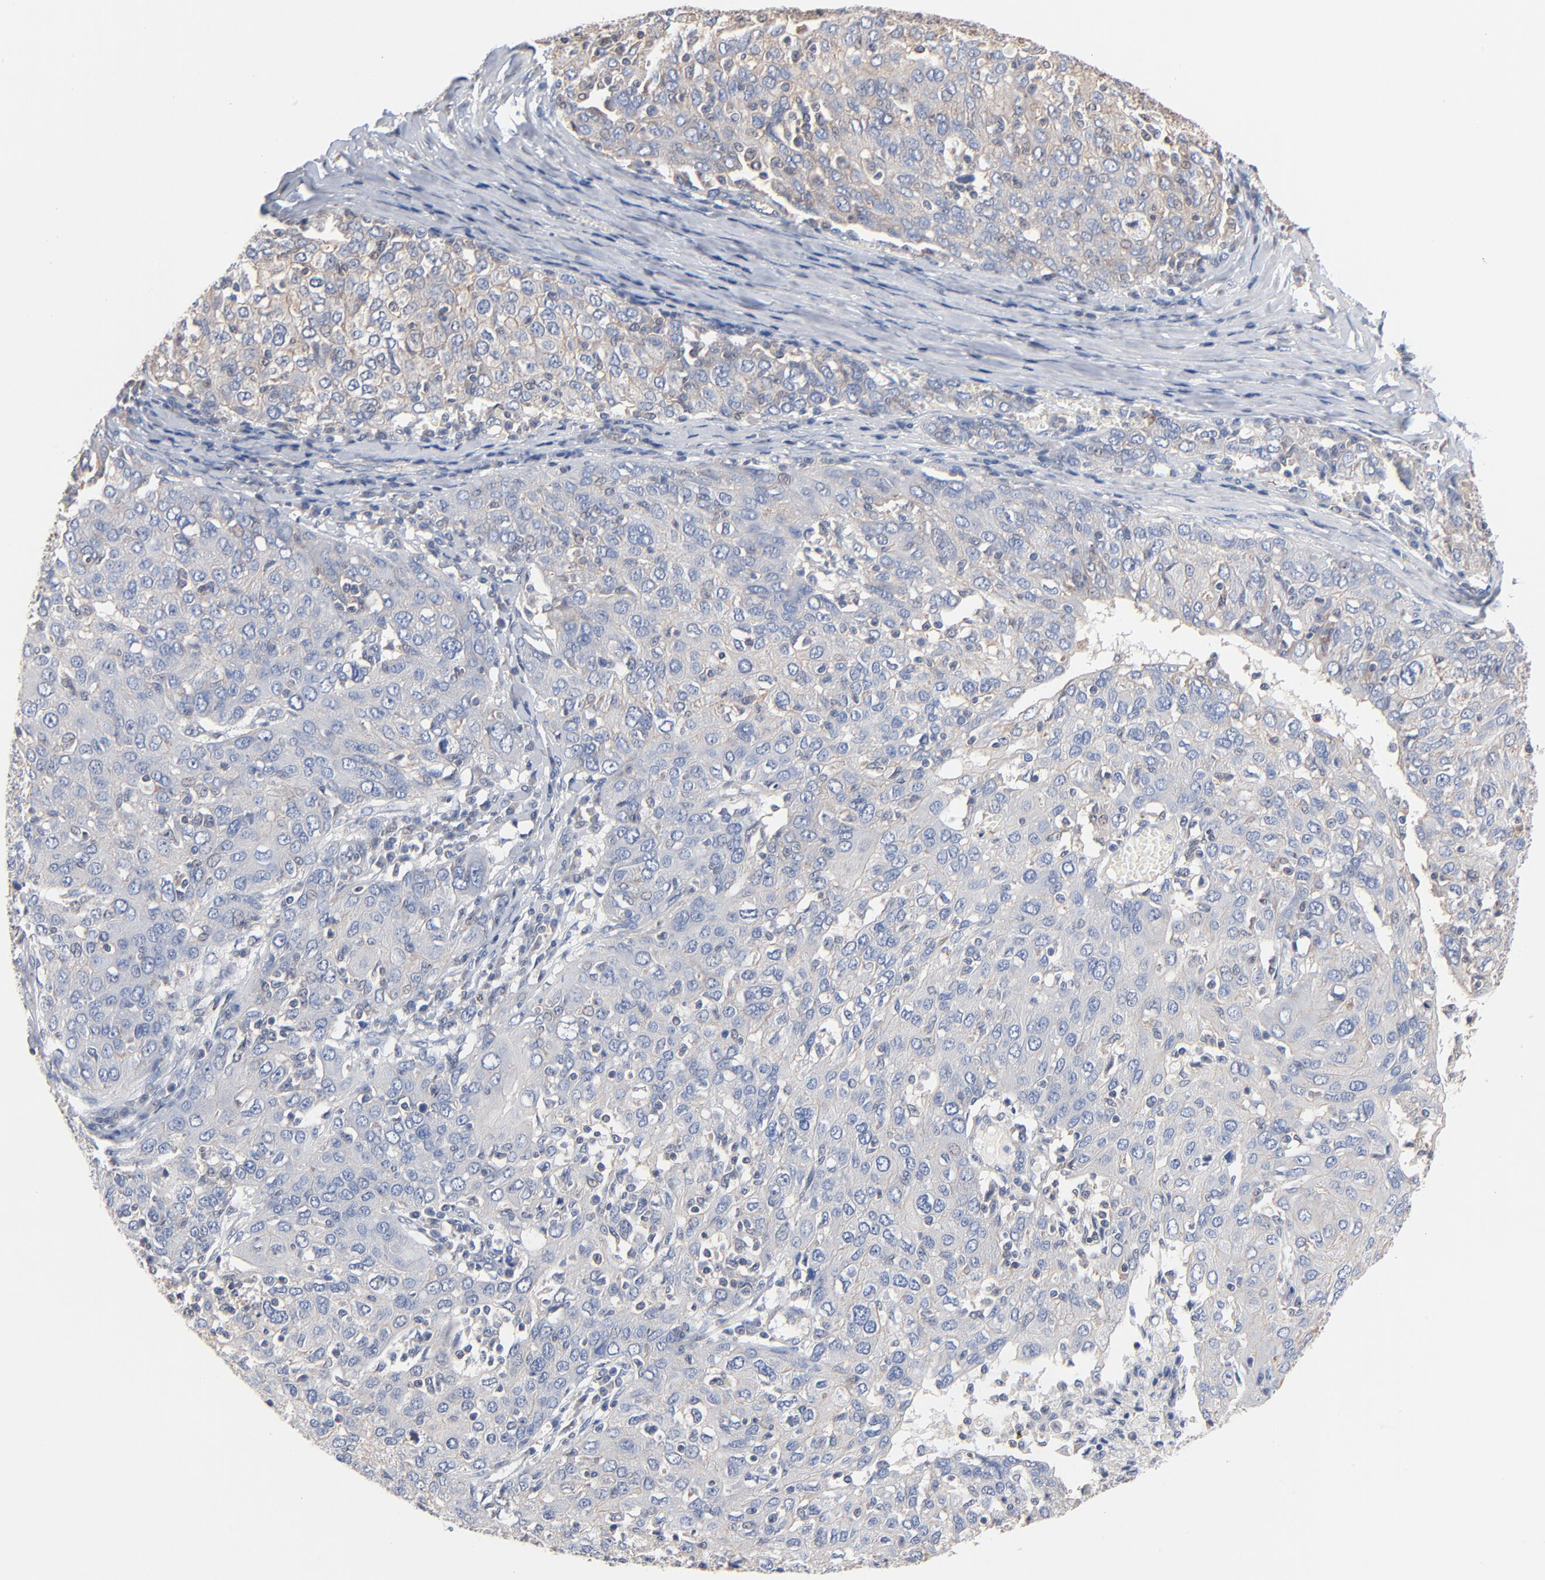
{"staining": {"intensity": "negative", "quantity": "none", "location": "none"}, "tissue": "ovarian cancer", "cell_type": "Tumor cells", "image_type": "cancer", "snomed": [{"axis": "morphology", "description": "Carcinoma, endometroid"}, {"axis": "topography", "description": "Ovary"}], "caption": "Human endometroid carcinoma (ovarian) stained for a protein using immunohistochemistry (IHC) displays no expression in tumor cells.", "gene": "ARHGEF6", "patient": {"sex": "female", "age": 50}}